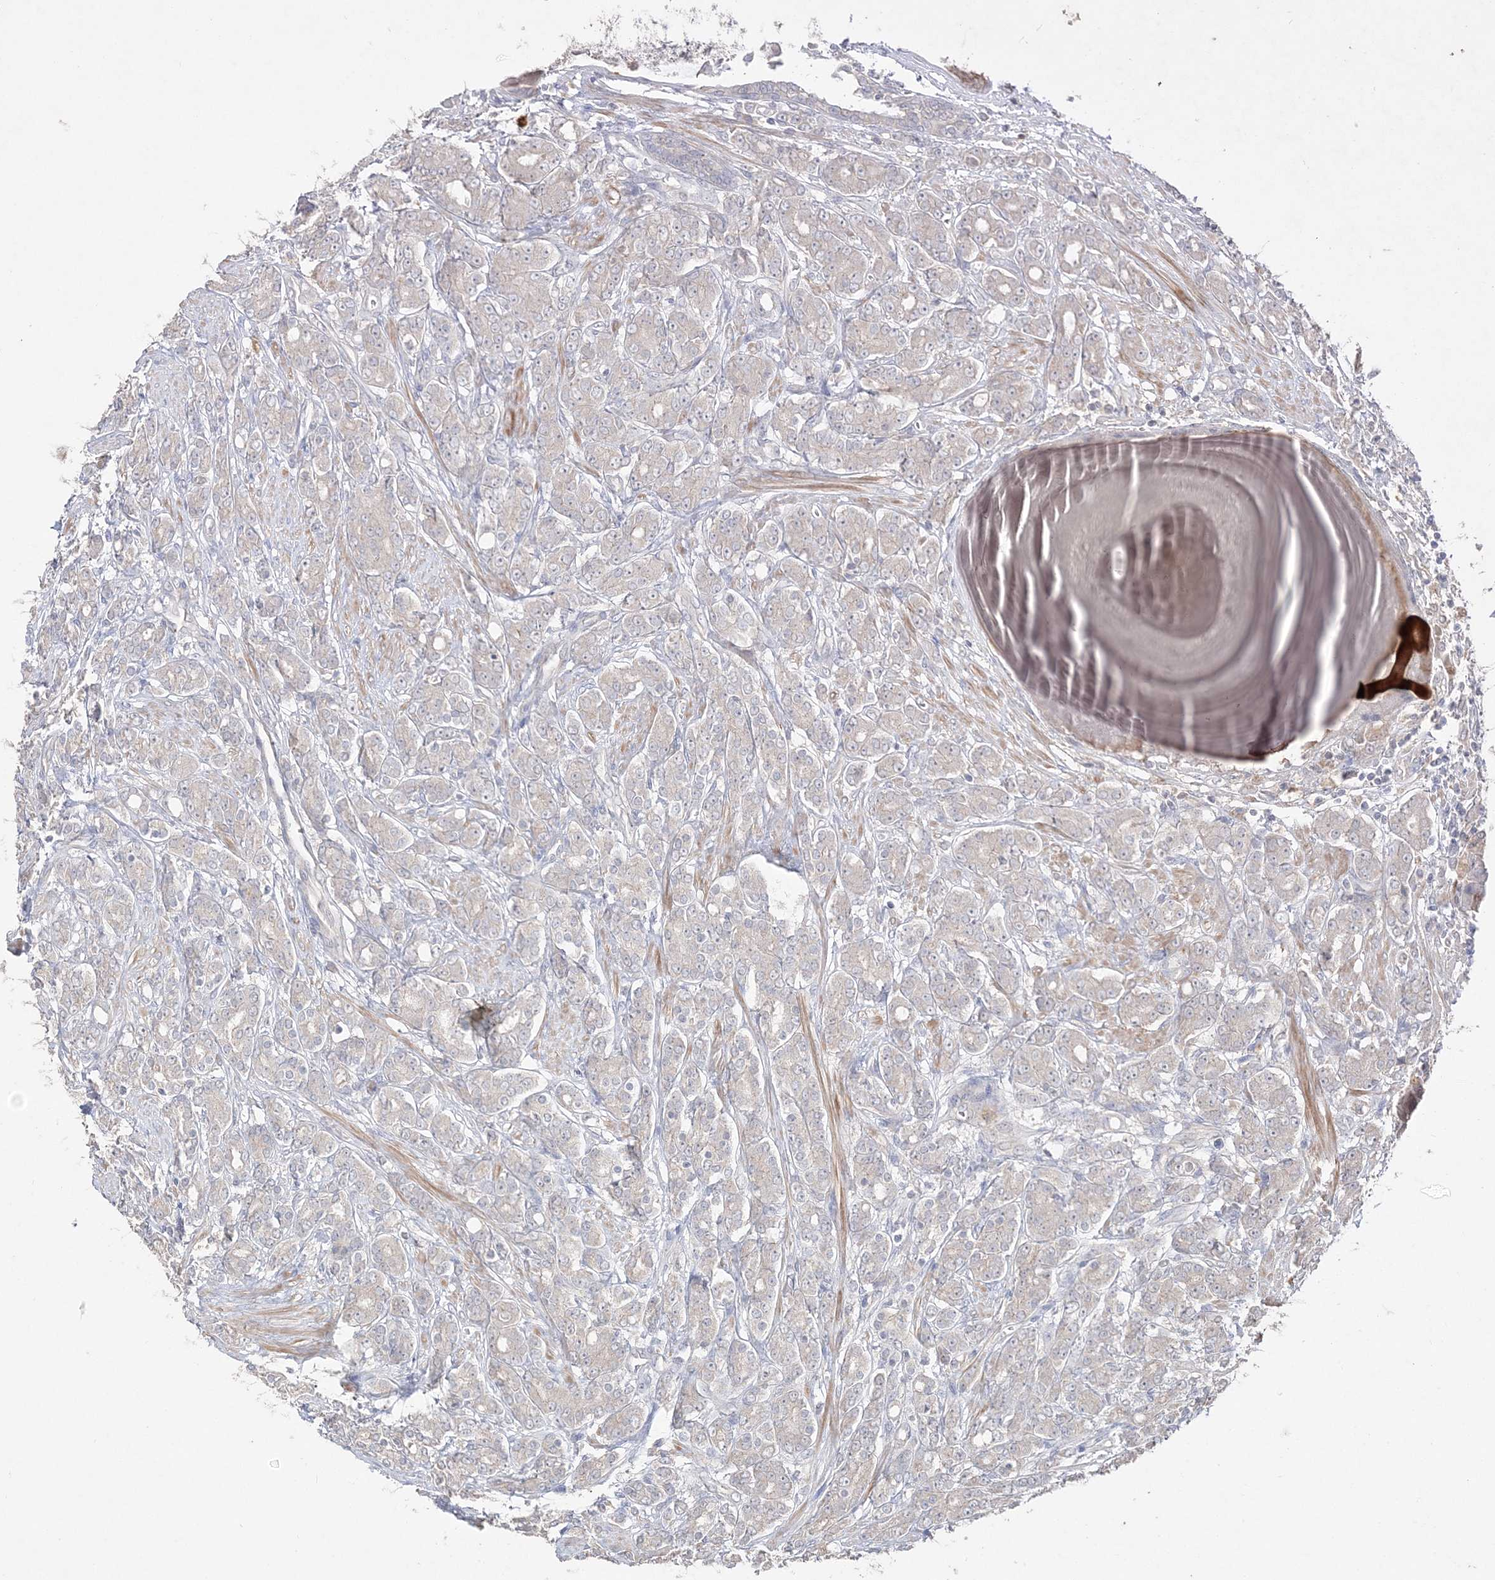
{"staining": {"intensity": "negative", "quantity": "none", "location": "none"}, "tissue": "prostate cancer", "cell_type": "Tumor cells", "image_type": "cancer", "snomed": [{"axis": "morphology", "description": "Adenocarcinoma, High grade"}, {"axis": "topography", "description": "Prostate"}], "caption": "Prostate cancer was stained to show a protein in brown. There is no significant expression in tumor cells.", "gene": "SH3BP4", "patient": {"sex": "male", "age": 62}}